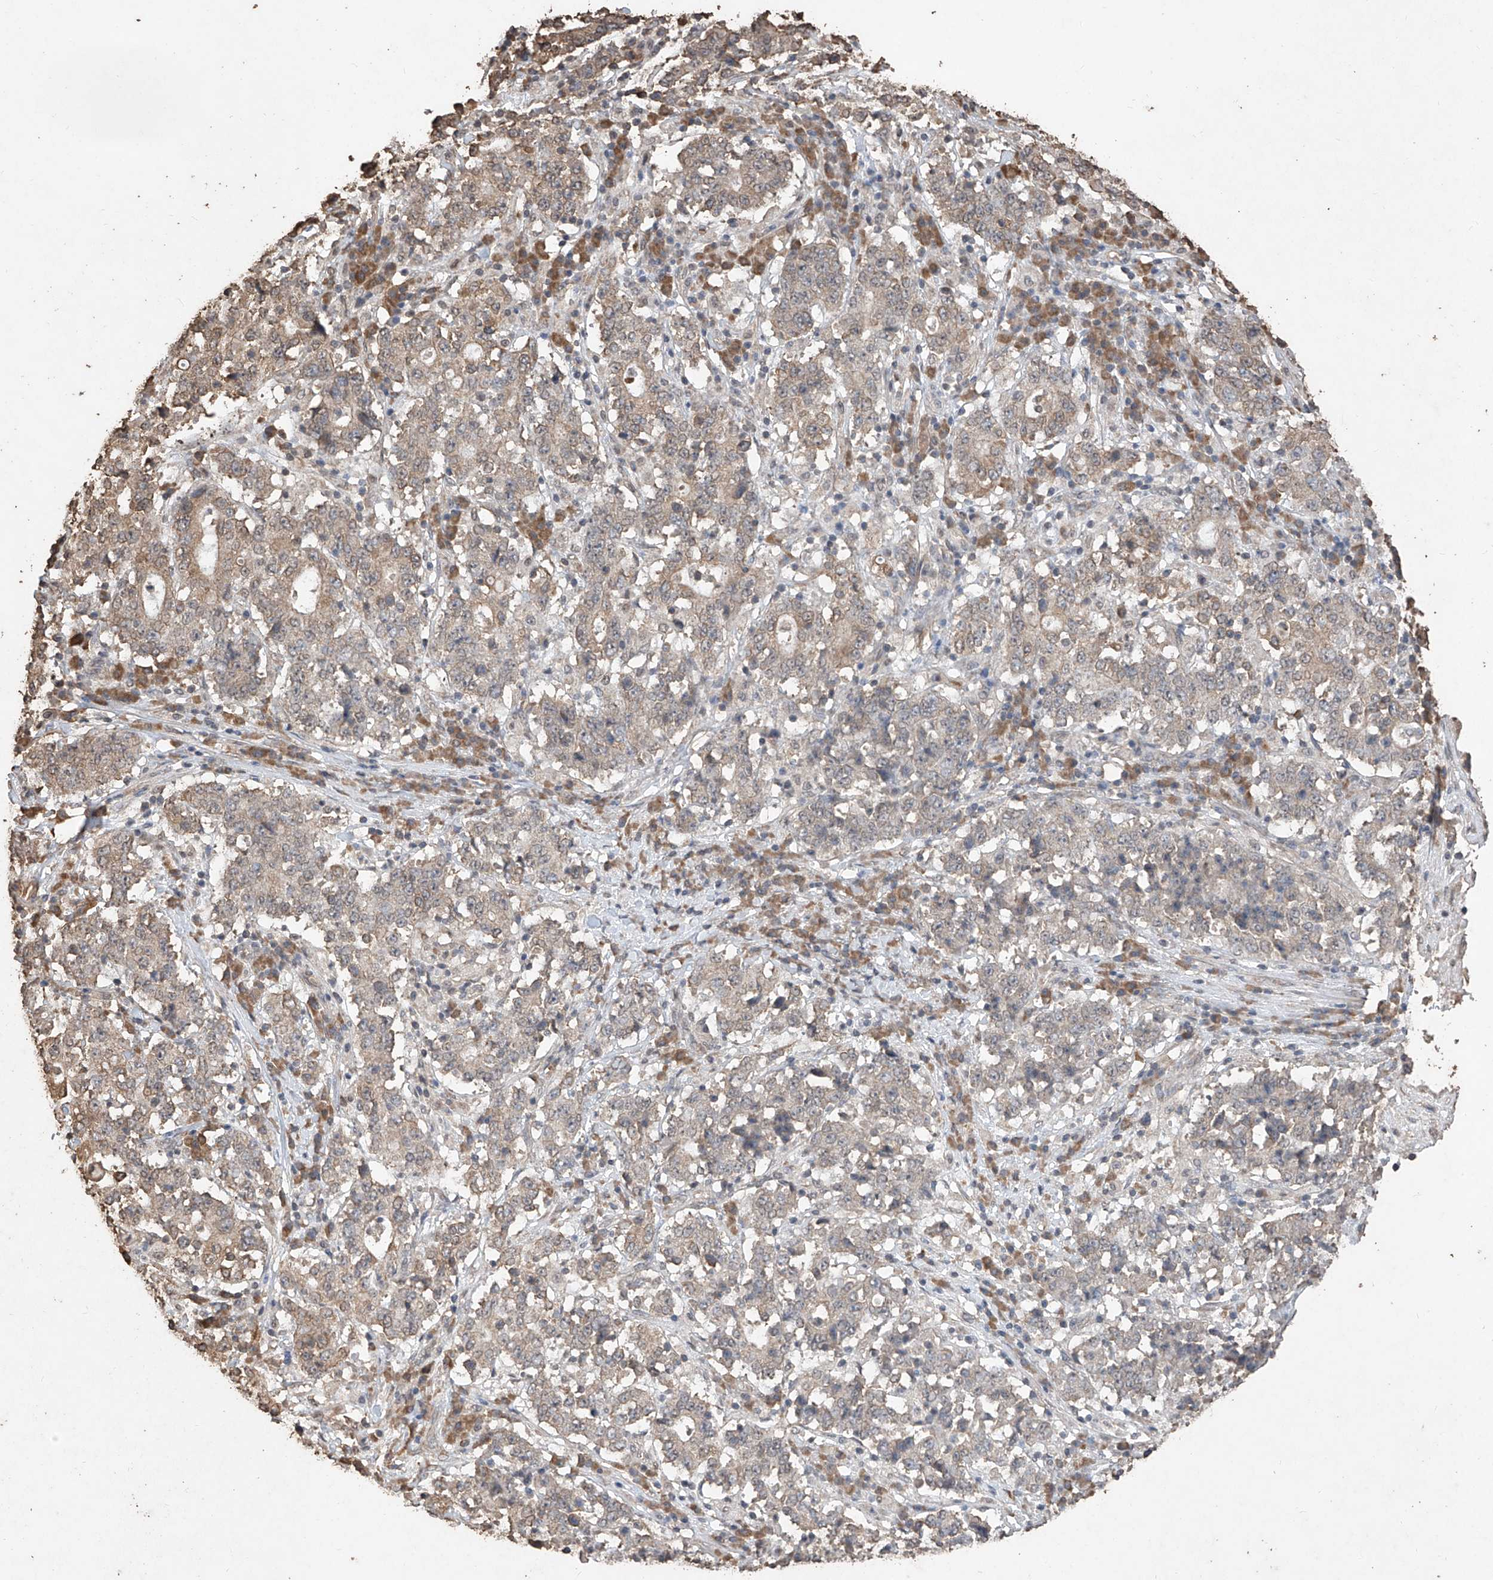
{"staining": {"intensity": "weak", "quantity": "25%-75%", "location": "cytoplasmic/membranous"}, "tissue": "stomach cancer", "cell_type": "Tumor cells", "image_type": "cancer", "snomed": [{"axis": "morphology", "description": "Adenocarcinoma, NOS"}, {"axis": "topography", "description": "Stomach"}], "caption": "Stomach adenocarcinoma stained with a protein marker exhibits weak staining in tumor cells.", "gene": "ELOVL1", "patient": {"sex": "male", "age": 59}}